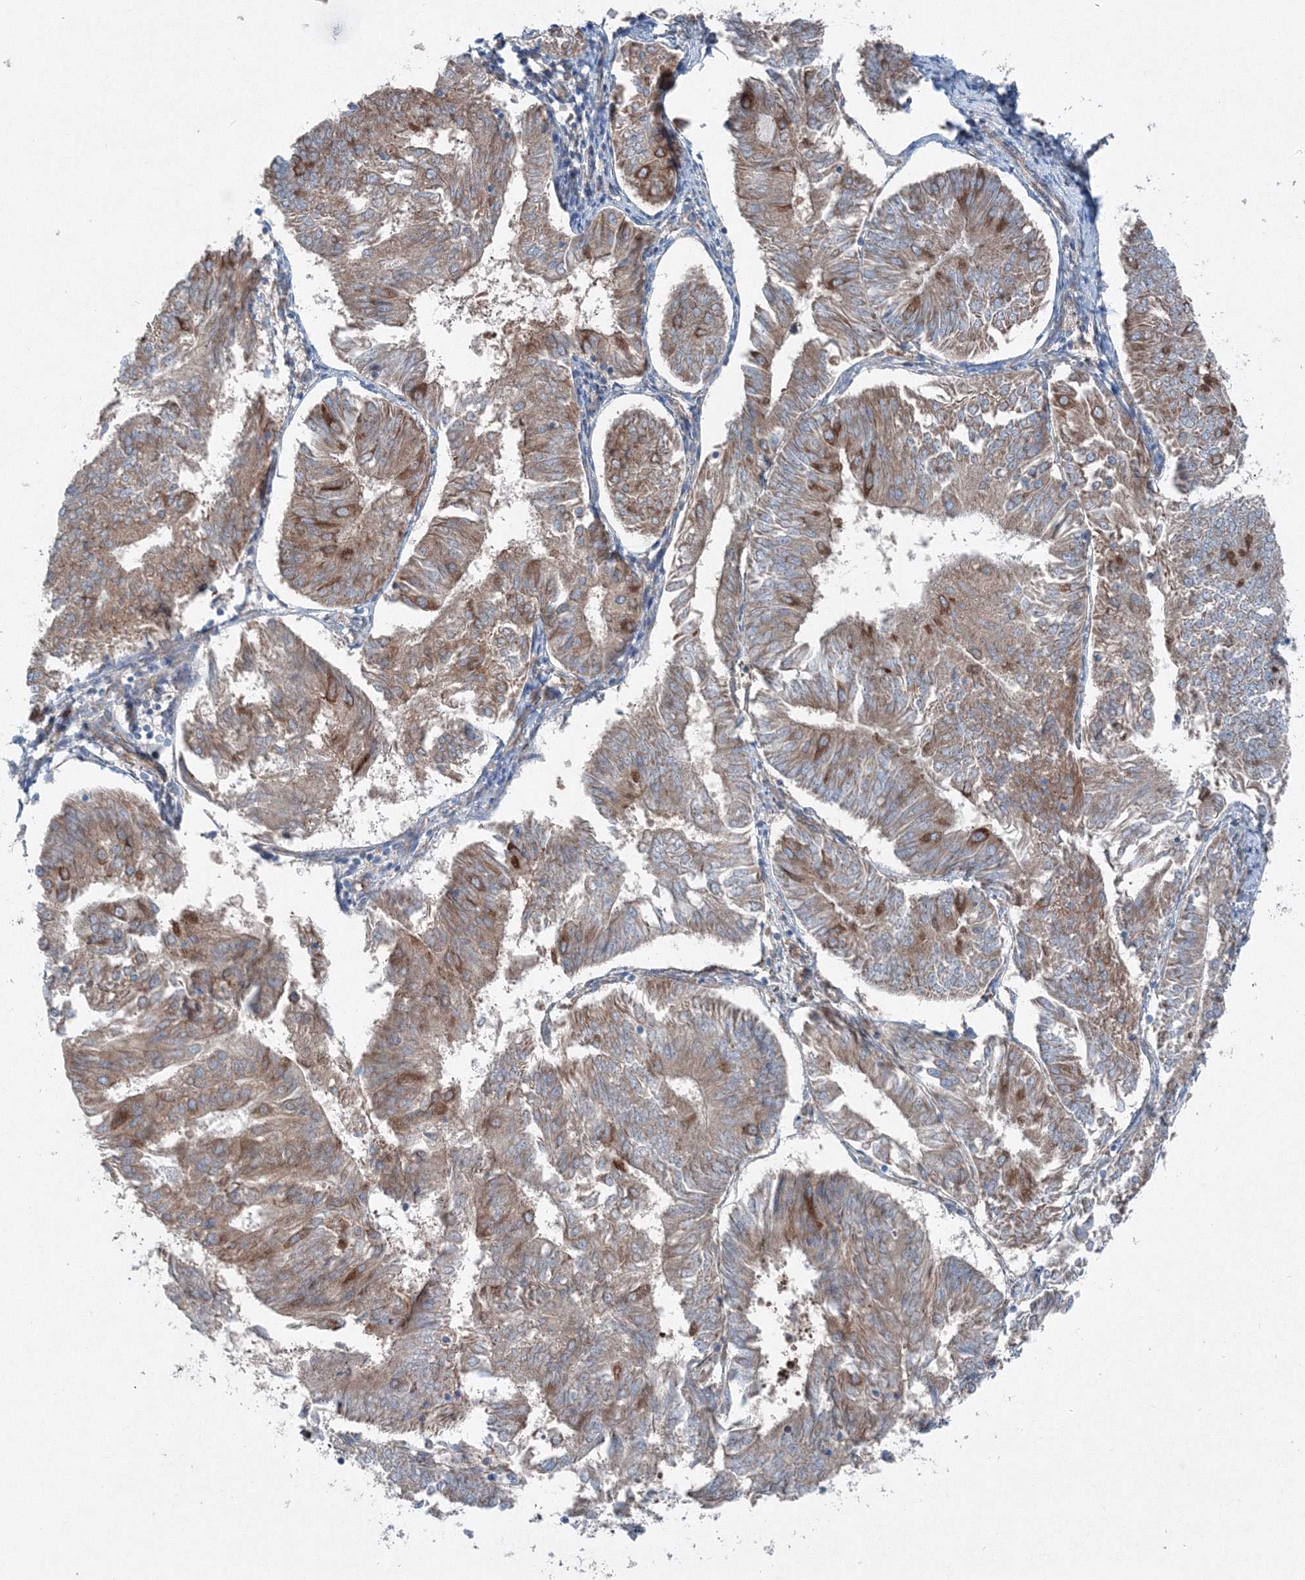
{"staining": {"intensity": "moderate", "quantity": ">75%", "location": "cytoplasmic/membranous"}, "tissue": "endometrial cancer", "cell_type": "Tumor cells", "image_type": "cancer", "snomed": [{"axis": "morphology", "description": "Adenocarcinoma, NOS"}, {"axis": "topography", "description": "Endometrium"}], "caption": "Immunohistochemistry (IHC) of endometrial adenocarcinoma reveals medium levels of moderate cytoplasmic/membranous expression in approximately >75% of tumor cells. (DAB (3,3'-diaminobenzidine) = brown stain, brightfield microscopy at high magnification).", "gene": "TPRKB", "patient": {"sex": "female", "age": 58}}